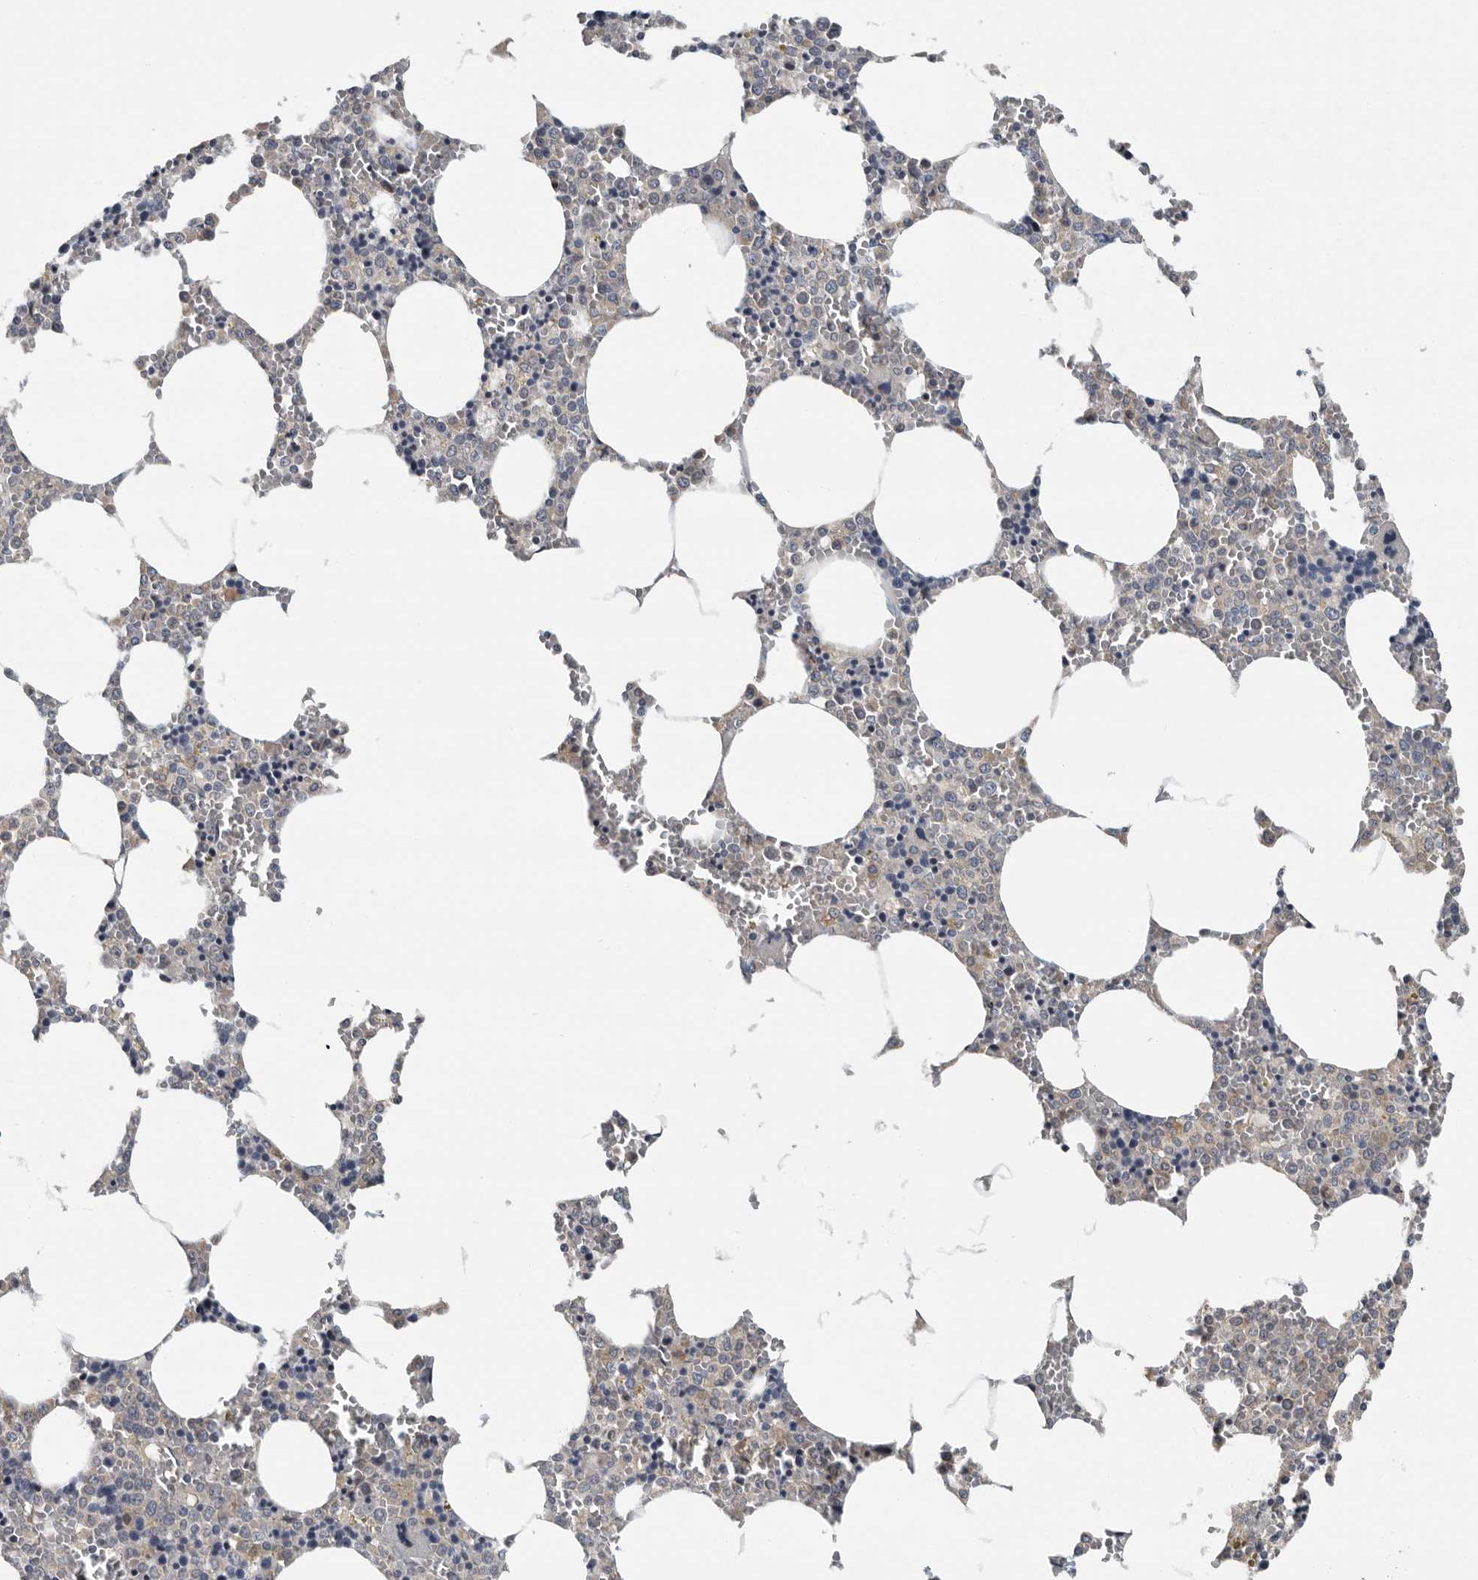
{"staining": {"intensity": "negative", "quantity": "none", "location": "none"}, "tissue": "bone marrow", "cell_type": "Hematopoietic cells", "image_type": "normal", "snomed": [{"axis": "morphology", "description": "Normal tissue, NOS"}, {"axis": "topography", "description": "Bone marrow"}], "caption": "IHC photomicrograph of normal bone marrow stained for a protein (brown), which displays no positivity in hematopoietic cells. (DAB immunohistochemistry (IHC), high magnification).", "gene": "TMEM199", "patient": {"sex": "male", "age": 70}}